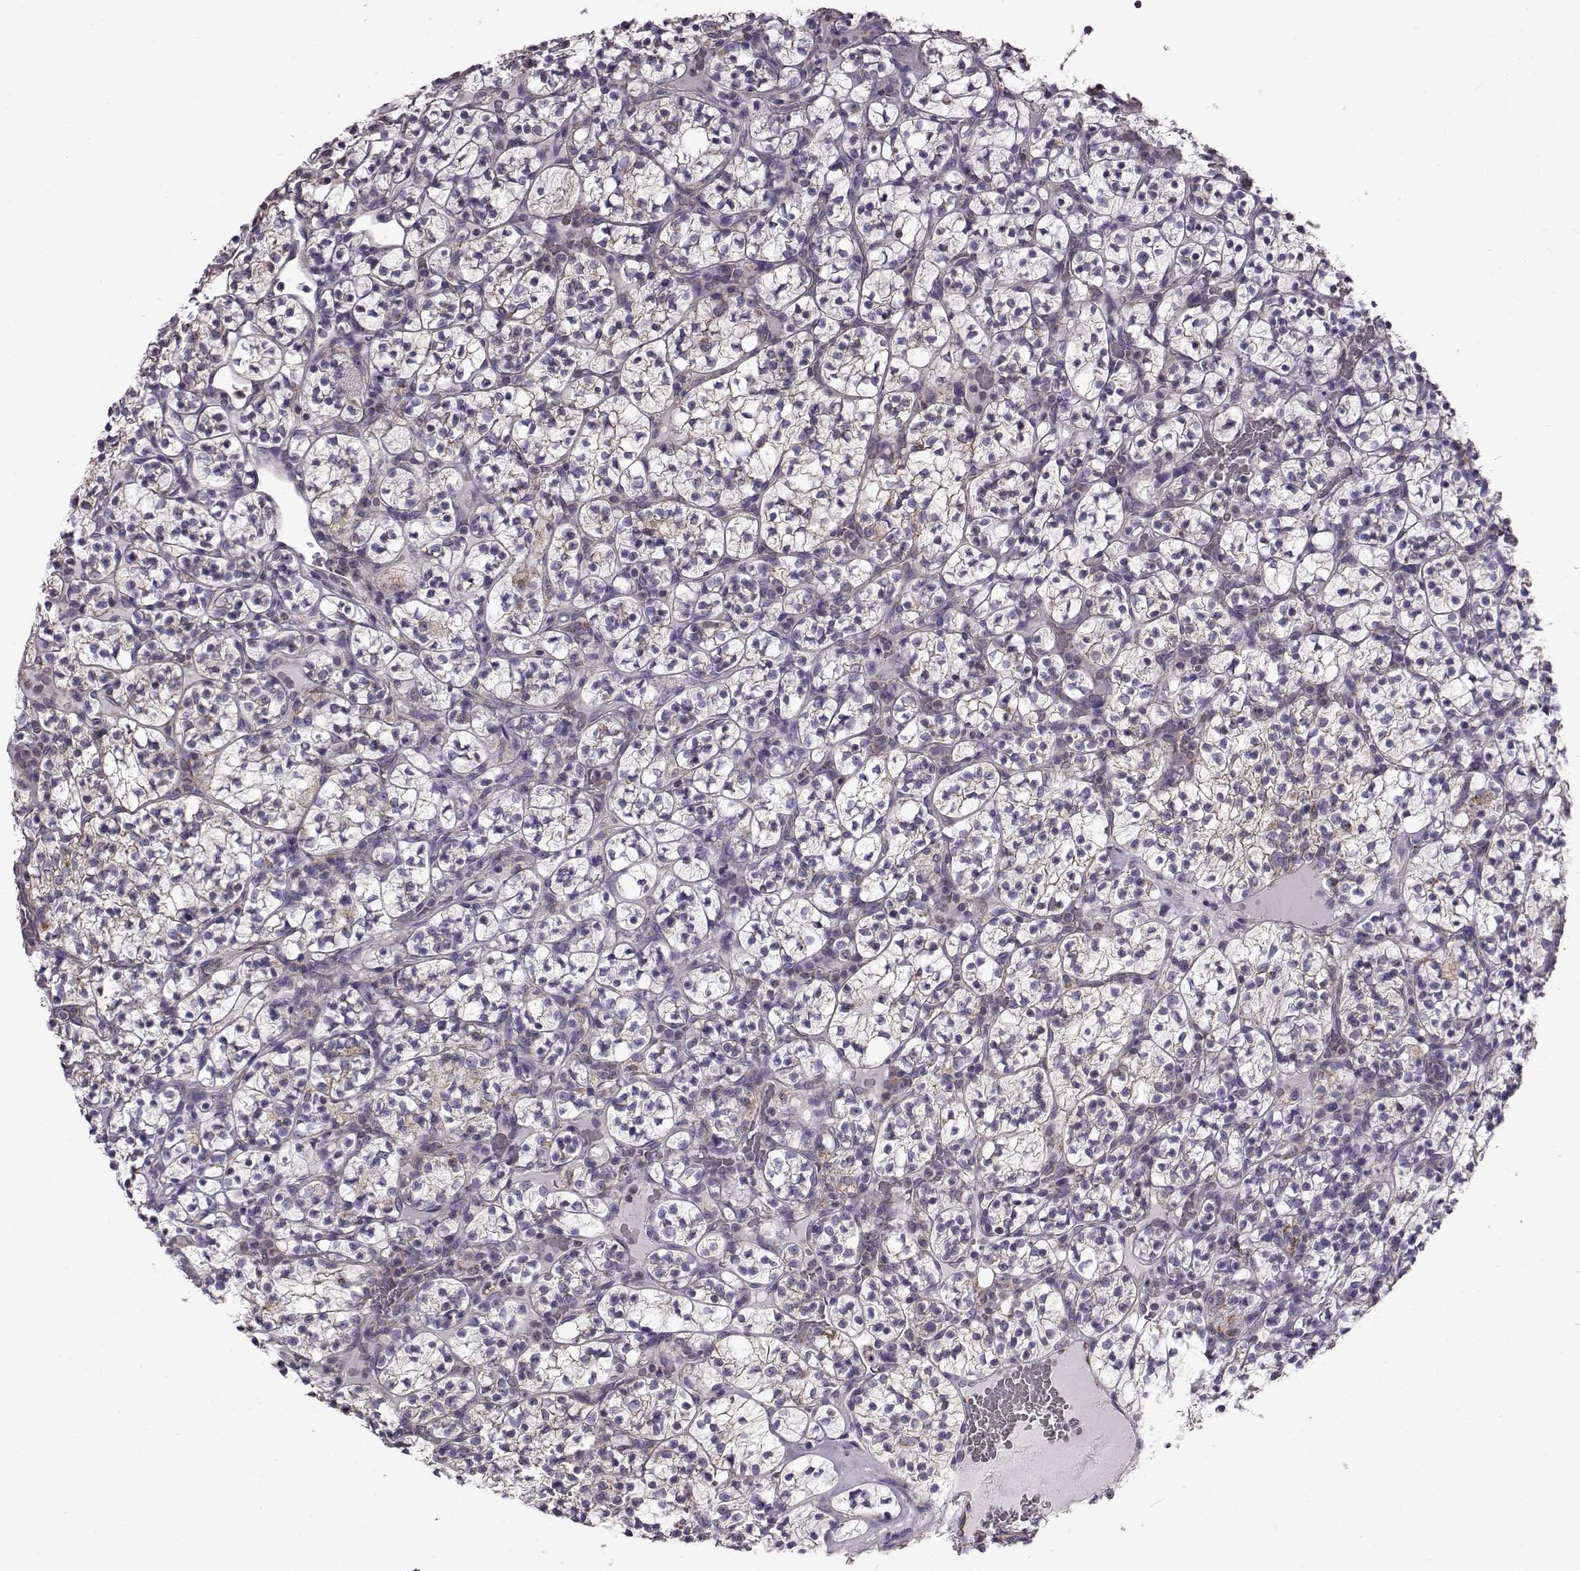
{"staining": {"intensity": "weak", "quantity": ">75%", "location": "cytoplasmic/membranous"}, "tissue": "renal cancer", "cell_type": "Tumor cells", "image_type": "cancer", "snomed": [{"axis": "morphology", "description": "Adenocarcinoma, NOS"}, {"axis": "topography", "description": "Kidney"}], "caption": "The immunohistochemical stain labels weak cytoplasmic/membranous positivity in tumor cells of renal cancer (adenocarcinoma) tissue.", "gene": "FAM8A1", "patient": {"sex": "female", "age": 89}}